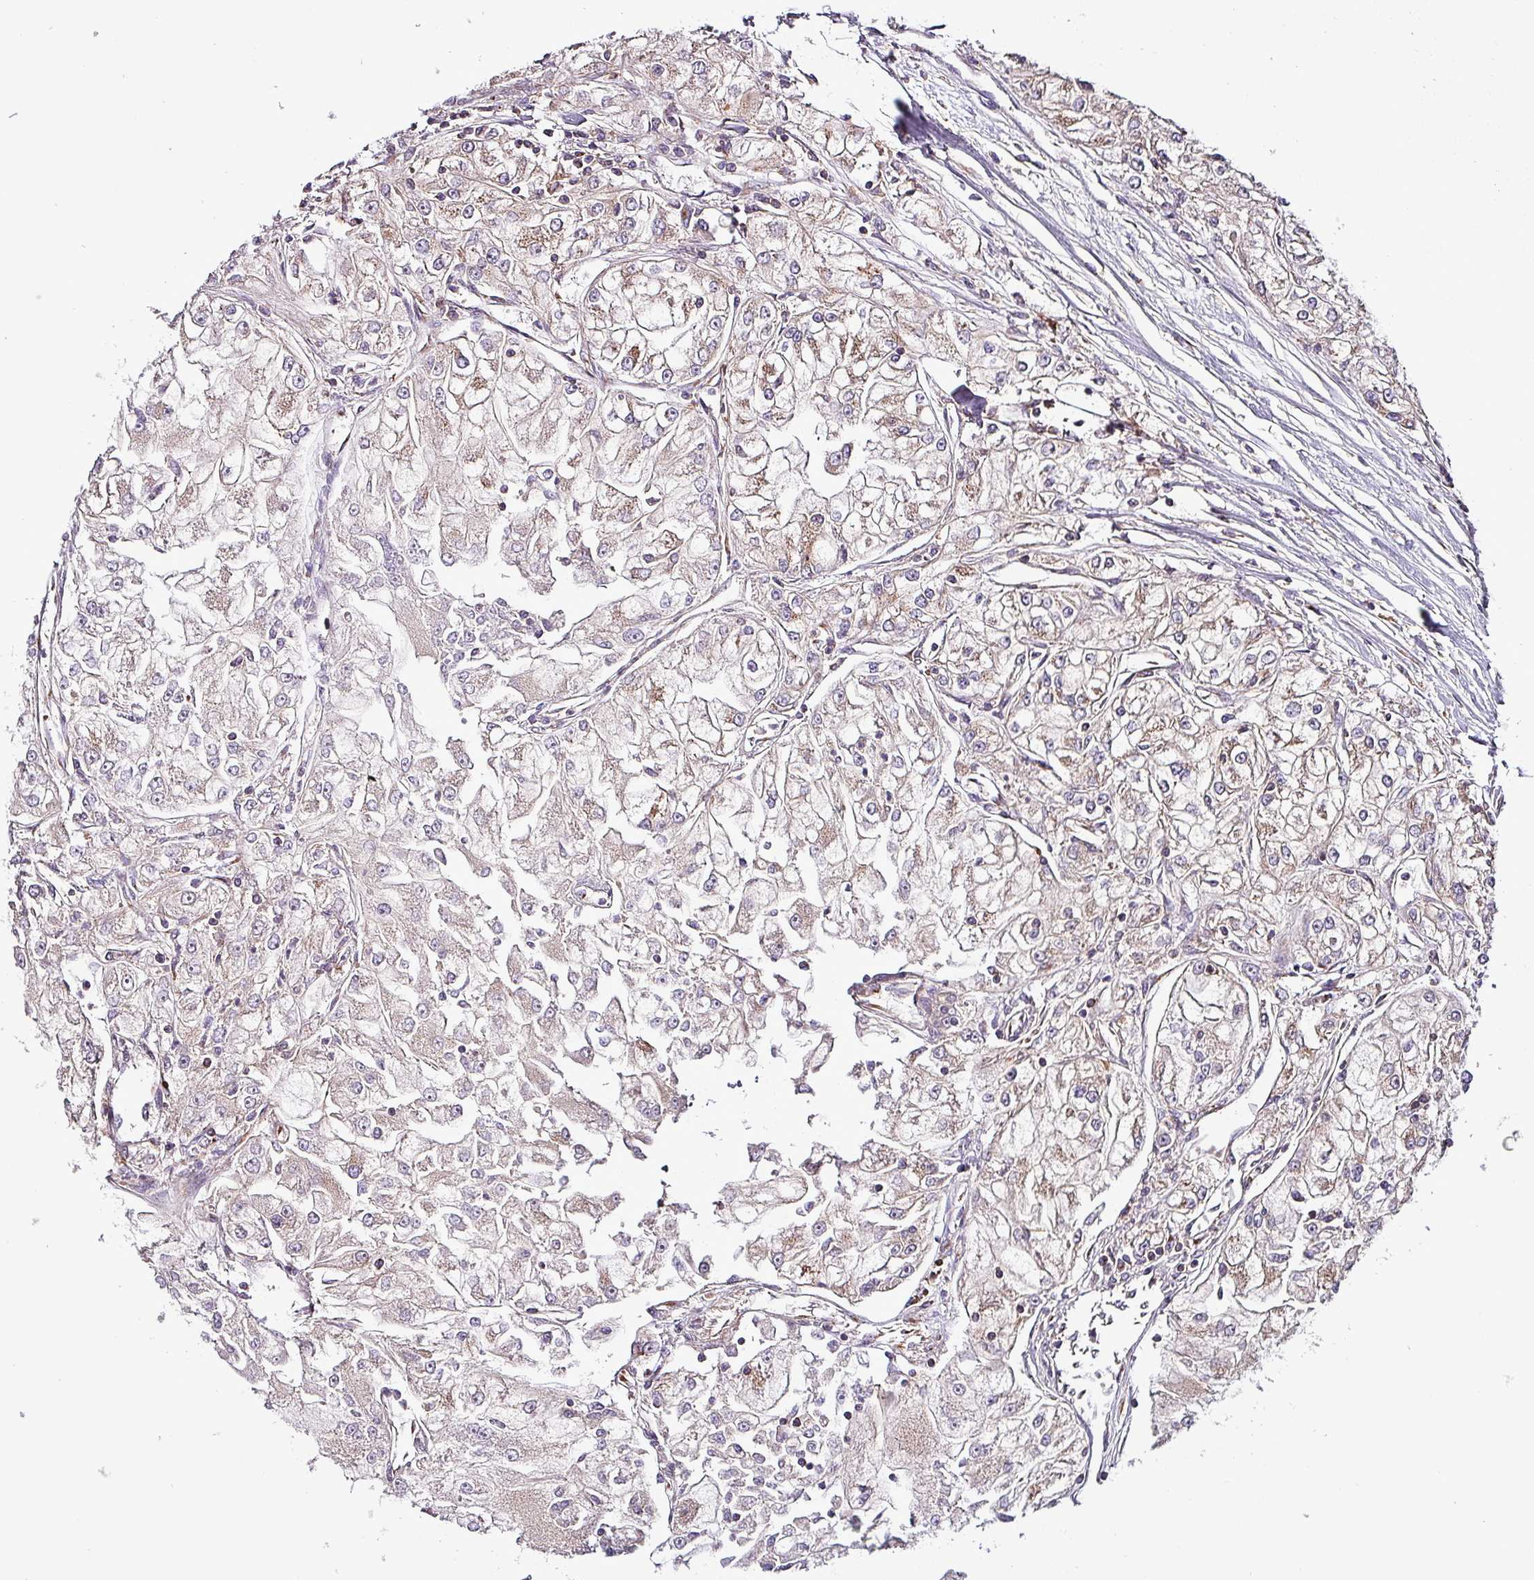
{"staining": {"intensity": "negative", "quantity": "none", "location": "none"}, "tissue": "renal cancer", "cell_type": "Tumor cells", "image_type": "cancer", "snomed": [{"axis": "morphology", "description": "Adenocarcinoma, NOS"}, {"axis": "topography", "description": "Kidney"}], "caption": "IHC image of neoplastic tissue: human renal cancer (adenocarcinoma) stained with DAB (3,3'-diaminobenzidine) demonstrates no significant protein staining in tumor cells.", "gene": "VAMP4", "patient": {"sex": "female", "age": 72}}